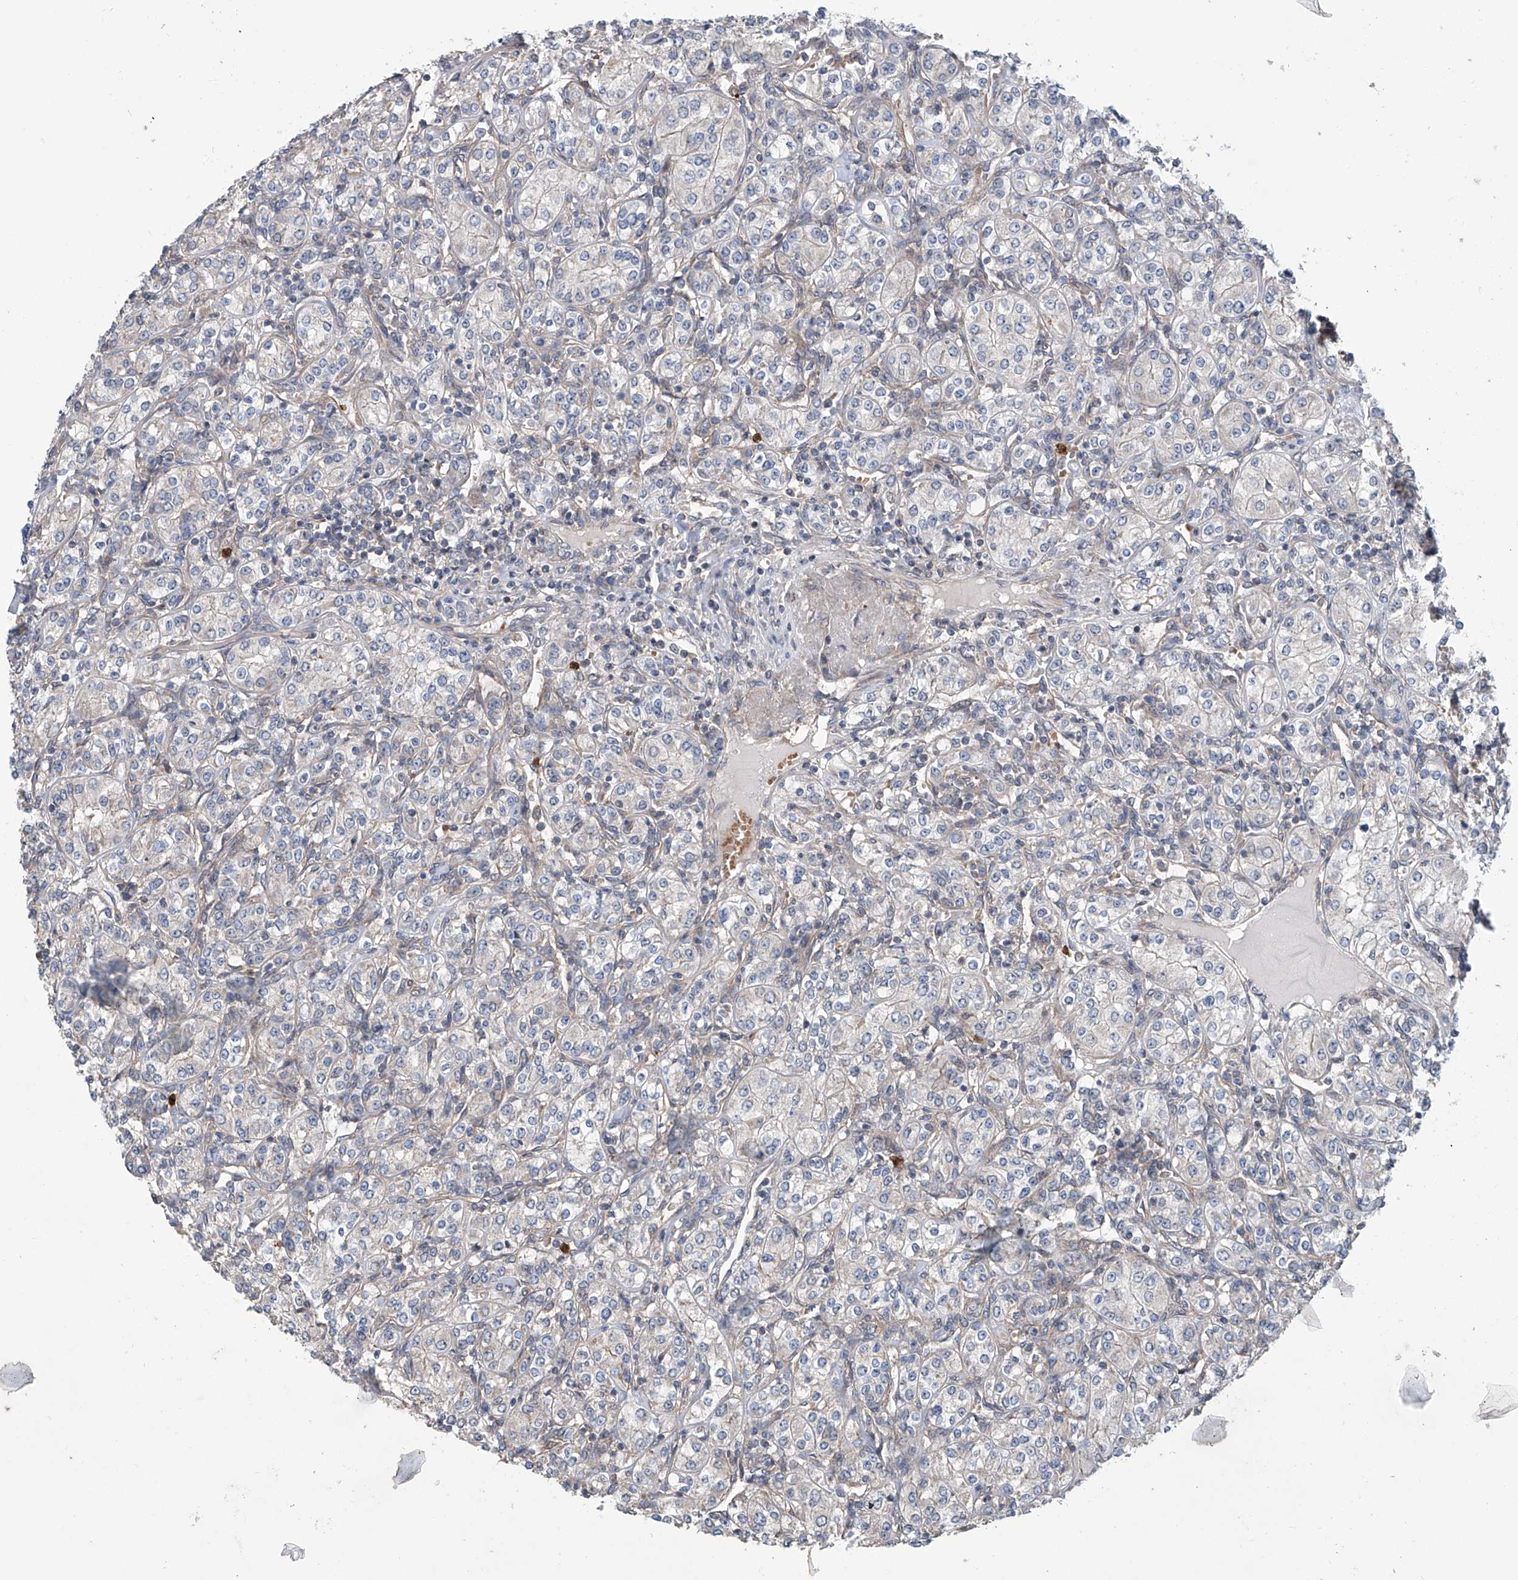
{"staining": {"intensity": "negative", "quantity": "none", "location": "none"}, "tissue": "renal cancer", "cell_type": "Tumor cells", "image_type": "cancer", "snomed": [{"axis": "morphology", "description": "Adenocarcinoma, NOS"}, {"axis": "topography", "description": "Kidney"}], "caption": "Photomicrograph shows no significant protein positivity in tumor cells of renal cancer.", "gene": "EIF2D", "patient": {"sex": "male", "age": 77}}